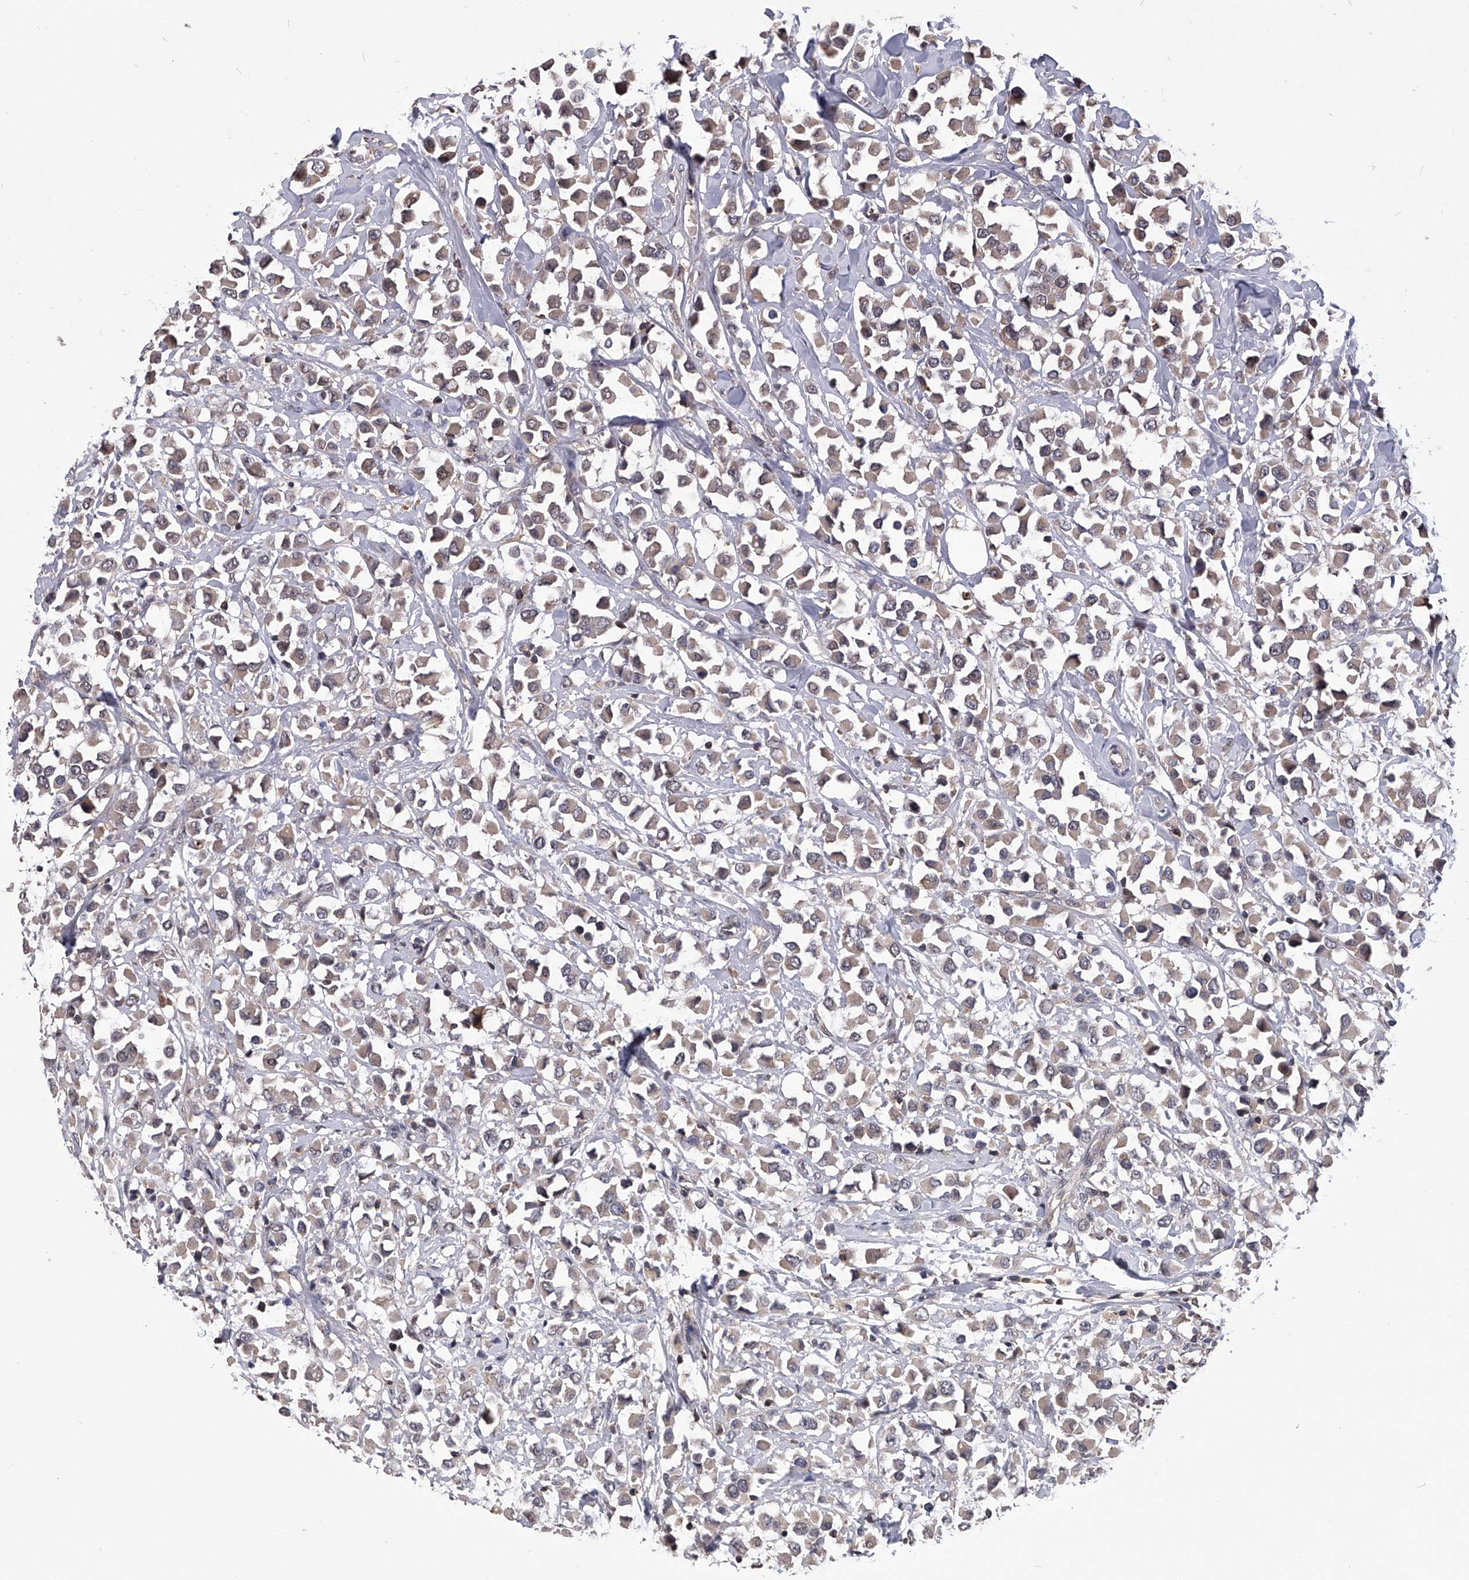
{"staining": {"intensity": "weak", "quantity": ">75%", "location": "cytoplasmic/membranous"}, "tissue": "breast cancer", "cell_type": "Tumor cells", "image_type": "cancer", "snomed": [{"axis": "morphology", "description": "Duct carcinoma"}, {"axis": "topography", "description": "Breast"}], "caption": "Immunohistochemical staining of human breast cancer displays weak cytoplasmic/membranous protein staining in about >75% of tumor cells.", "gene": "PAN3", "patient": {"sex": "female", "age": 61}}